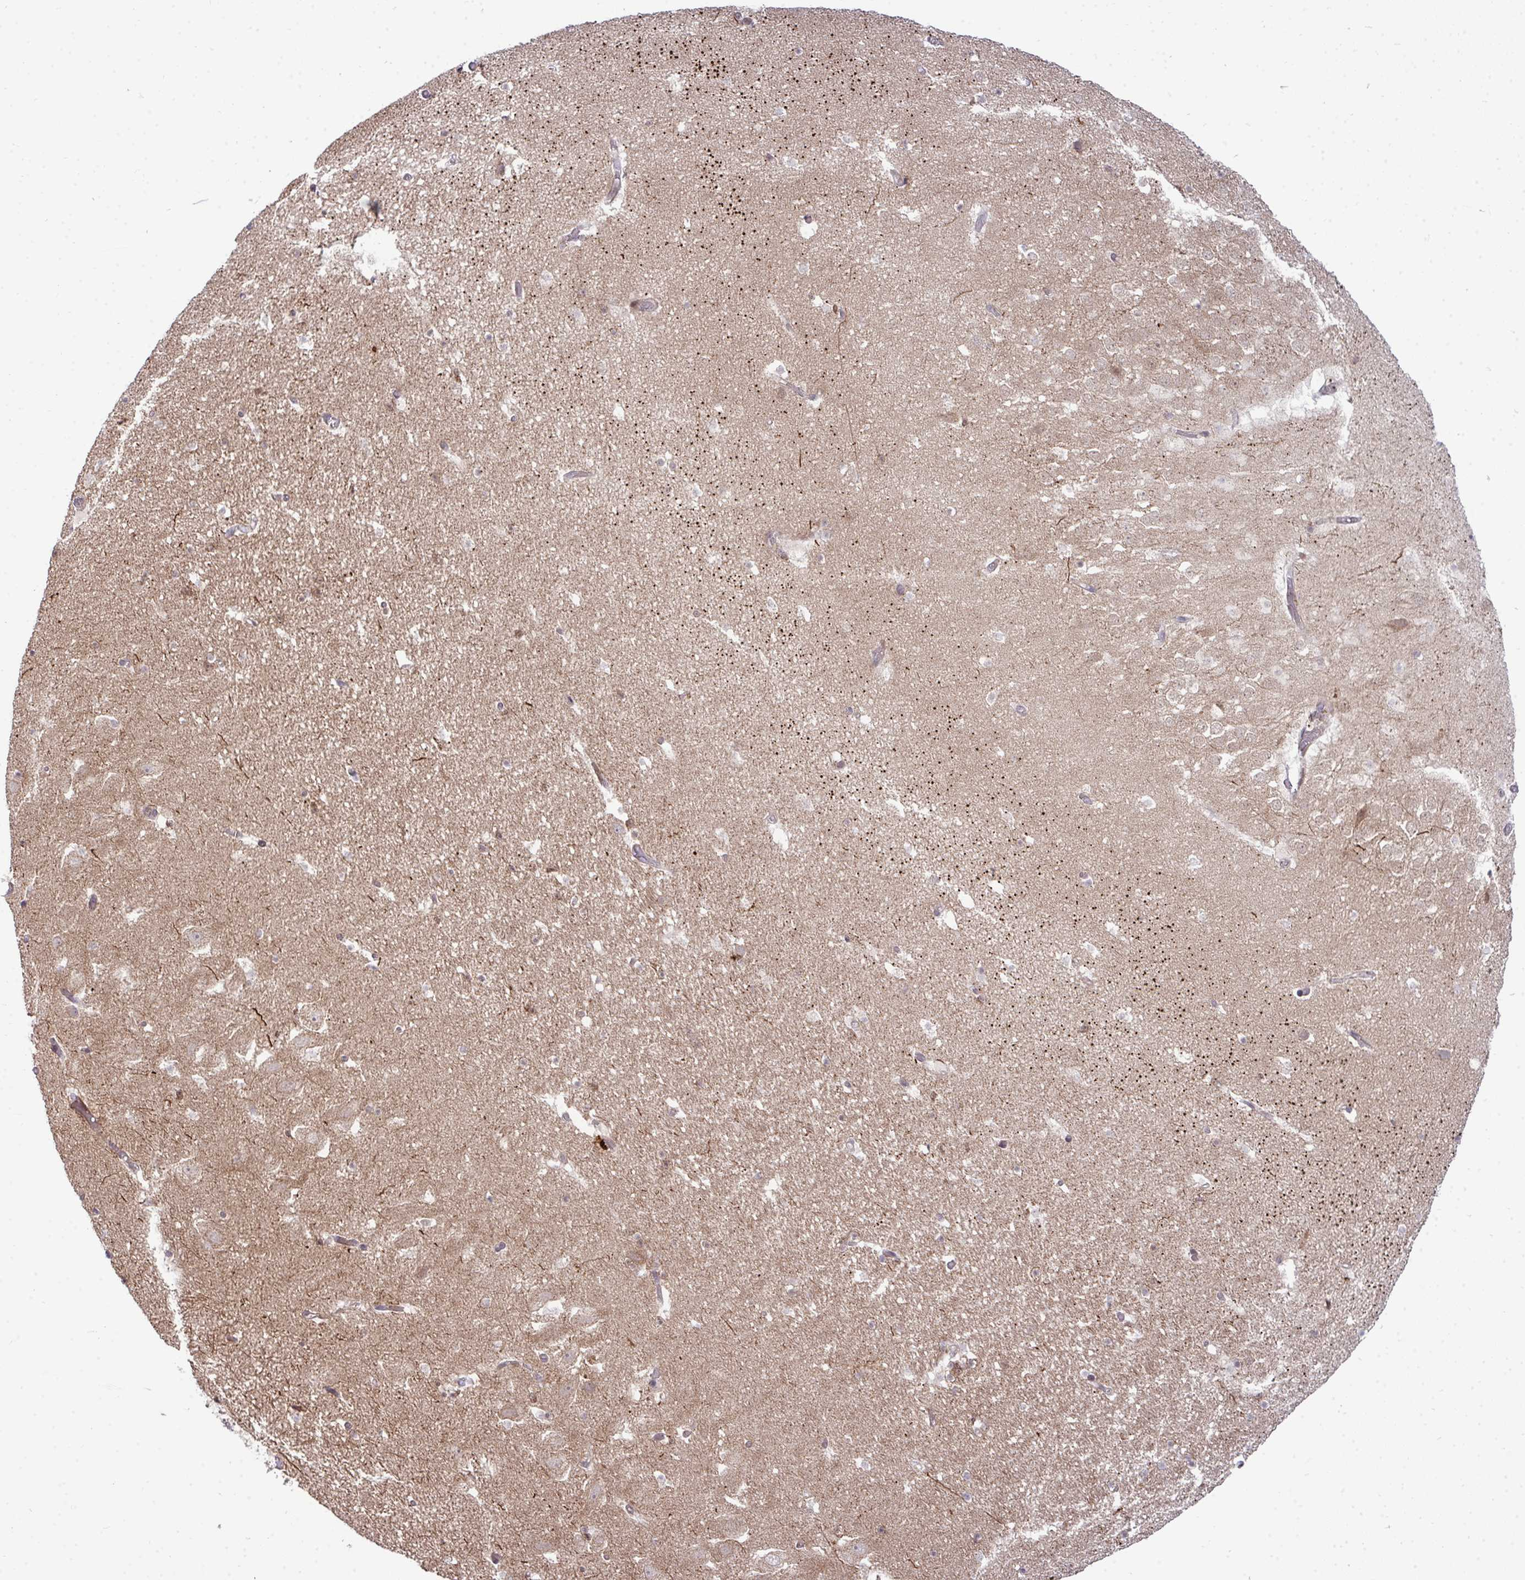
{"staining": {"intensity": "weak", "quantity": "25%-75%", "location": "cytoplasmic/membranous"}, "tissue": "hippocampus", "cell_type": "Glial cells", "image_type": "normal", "snomed": [{"axis": "morphology", "description": "Normal tissue, NOS"}, {"axis": "topography", "description": "Hippocampus"}], "caption": "Brown immunohistochemical staining in benign hippocampus exhibits weak cytoplasmic/membranous positivity in about 25%-75% of glial cells.", "gene": "TRIM44", "patient": {"sex": "female", "age": 42}}